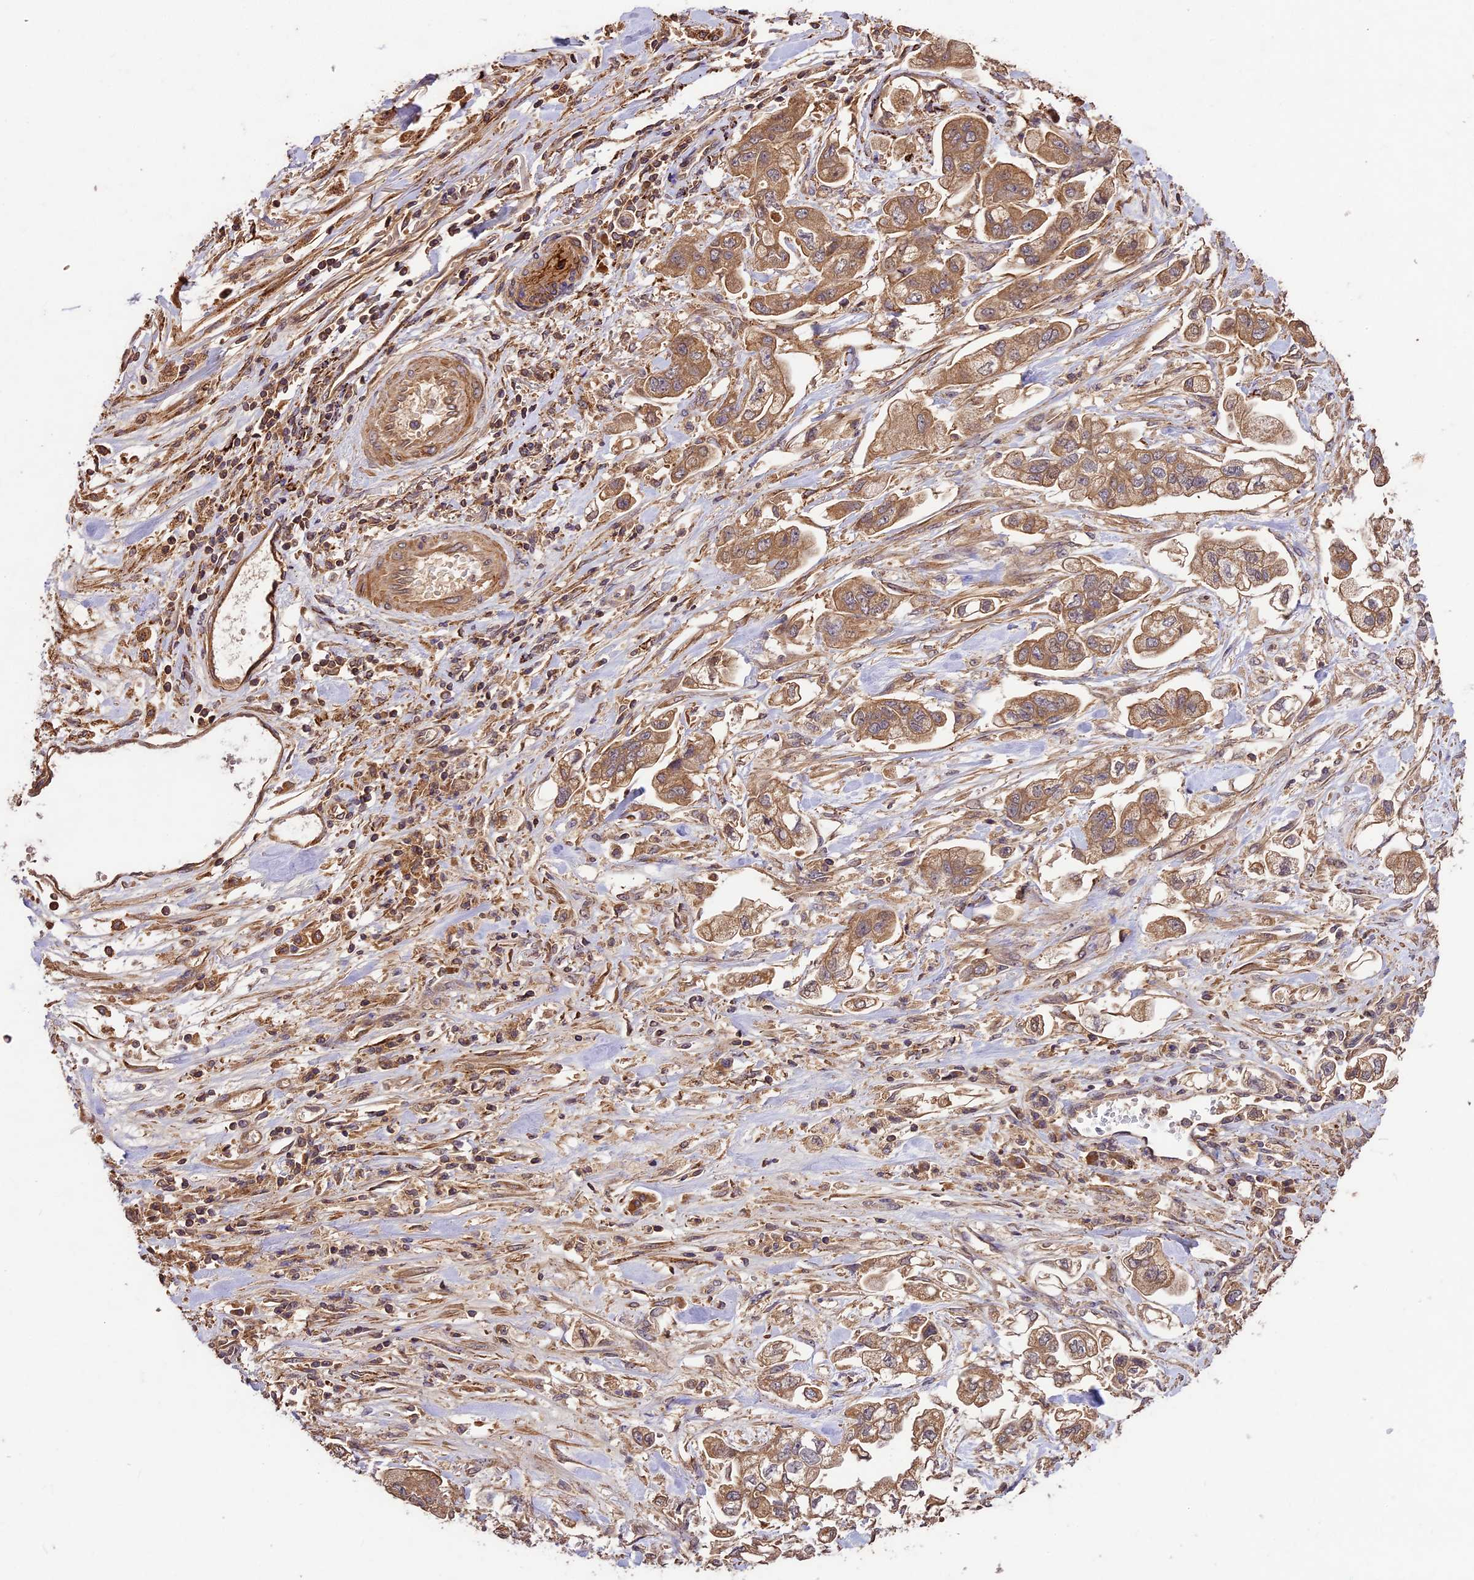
{"staining": {"intensity": "moderate", "quantity": ">75%", "location": "cytoplasmic/membranous"}, "tissue": "stomach cancer", "cell_type": "Tumor cells", "image_type": "cancer", "snomed": [{"axis": "morphology", "description": "Adenocarcinoma, NOS"}, {"axis": "topography", "description": "Stomach"}], "caption": "IHC image of neoplastic tissue: stomach adenocarcinoma stained using immunohistochemistry displays medium levels of moderate protein expression localized specifically in the cytoplasmic/membranous of tumor cells, appearing as a cytoplasmic/membranous brown color.", "gene": "CRLF1", "patient": {"sex": "male", "age": 62}}